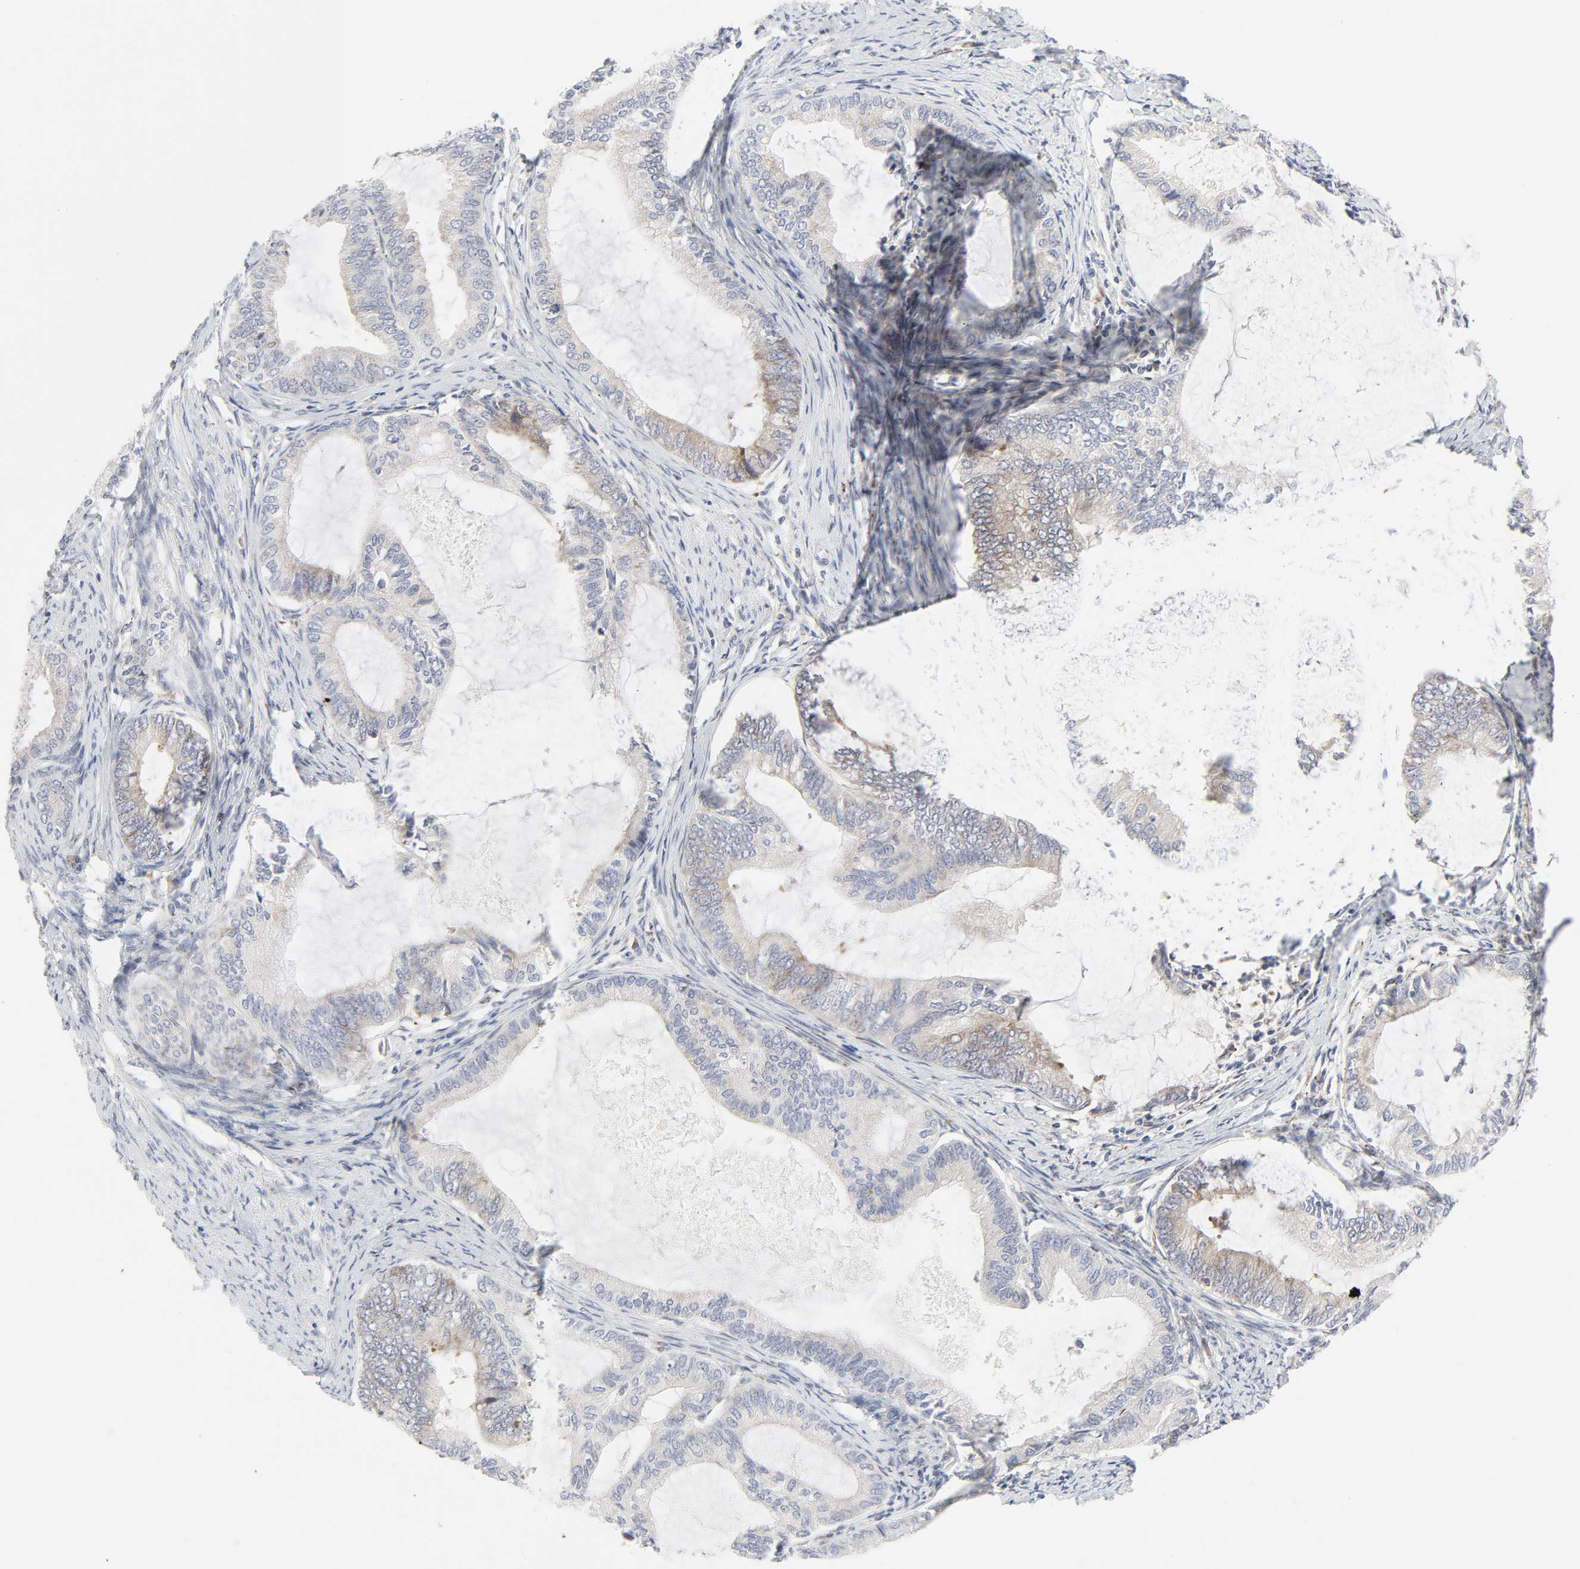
{"staining": {"intensity": "weak", "quantity": "<25%", "location": "cytoplasmic/membranous"}, "tissue": "endometrial cancer", "cell_type": "Tumor cells", "image_type": "cancer", "snomed": [{"axis": "morphology", "description": "Adenocarcinoma, NOS"}, {"axis": "topography", "description": "Endometrium"}], "caption": "A photomicrograph of human endometrial cancer (adenocarcinoma) is negative for staining in tumor cells.", "gene": "LRP6", "patient": {"sex": "female", "age": 86}}